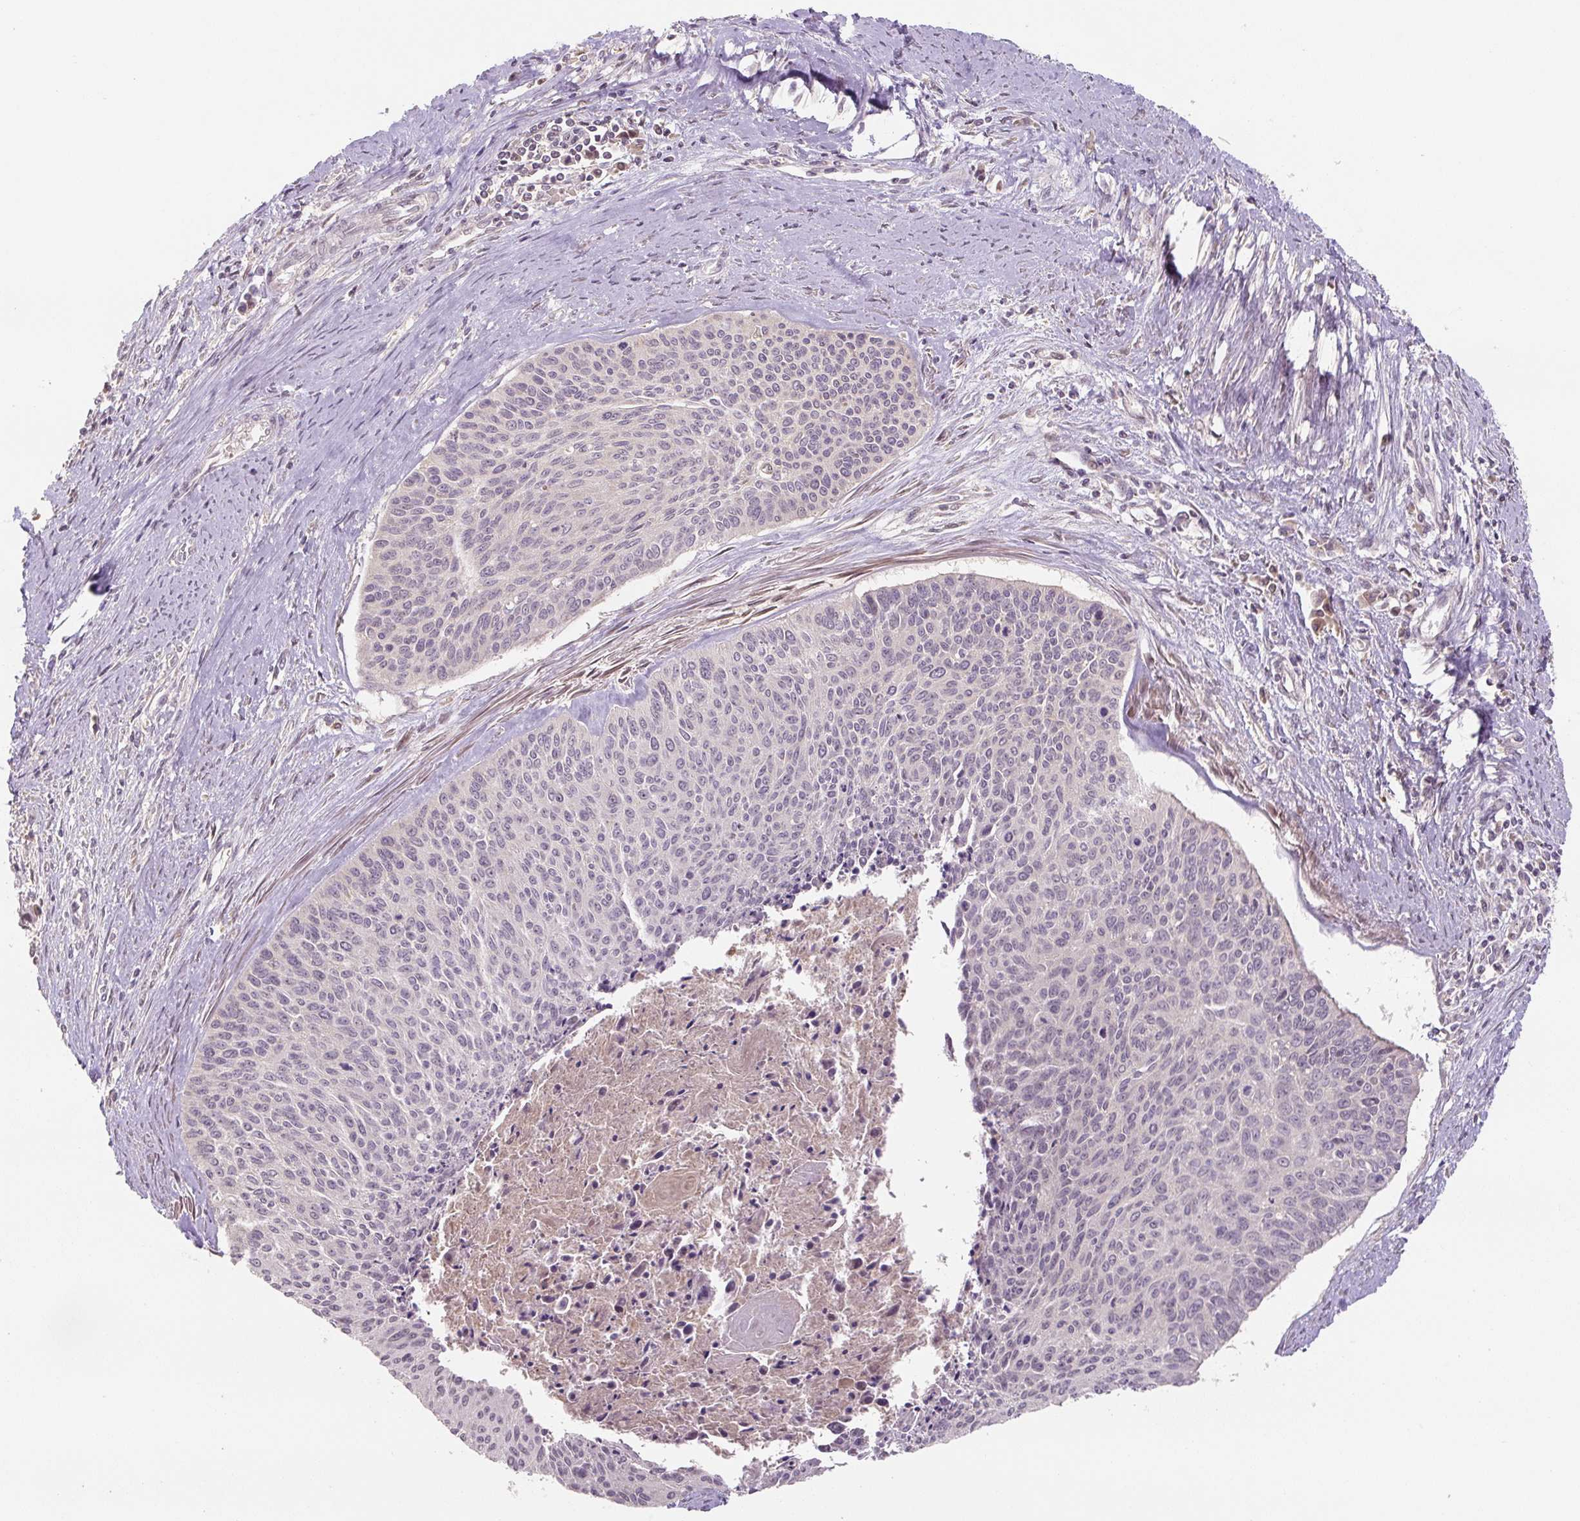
{"staining": {"intensity": "negative", "quantity": "none", "location": "none"}, "tissue": "cervical cancer", "cell_type": "Tumor cells", "image_type": "cancer", "snomed": [{"axis": "morphology", "description": "Squamous cell carcinoma, NOS"}, {"axis": "topography", "description": "Cervix"}], "caption": "The photomicrograph shows no significant staining in tumor cells of cervical squamous cell carcinoma.", "gene": "C2orf73", "patient": {"sex": "female", "age": 55}}